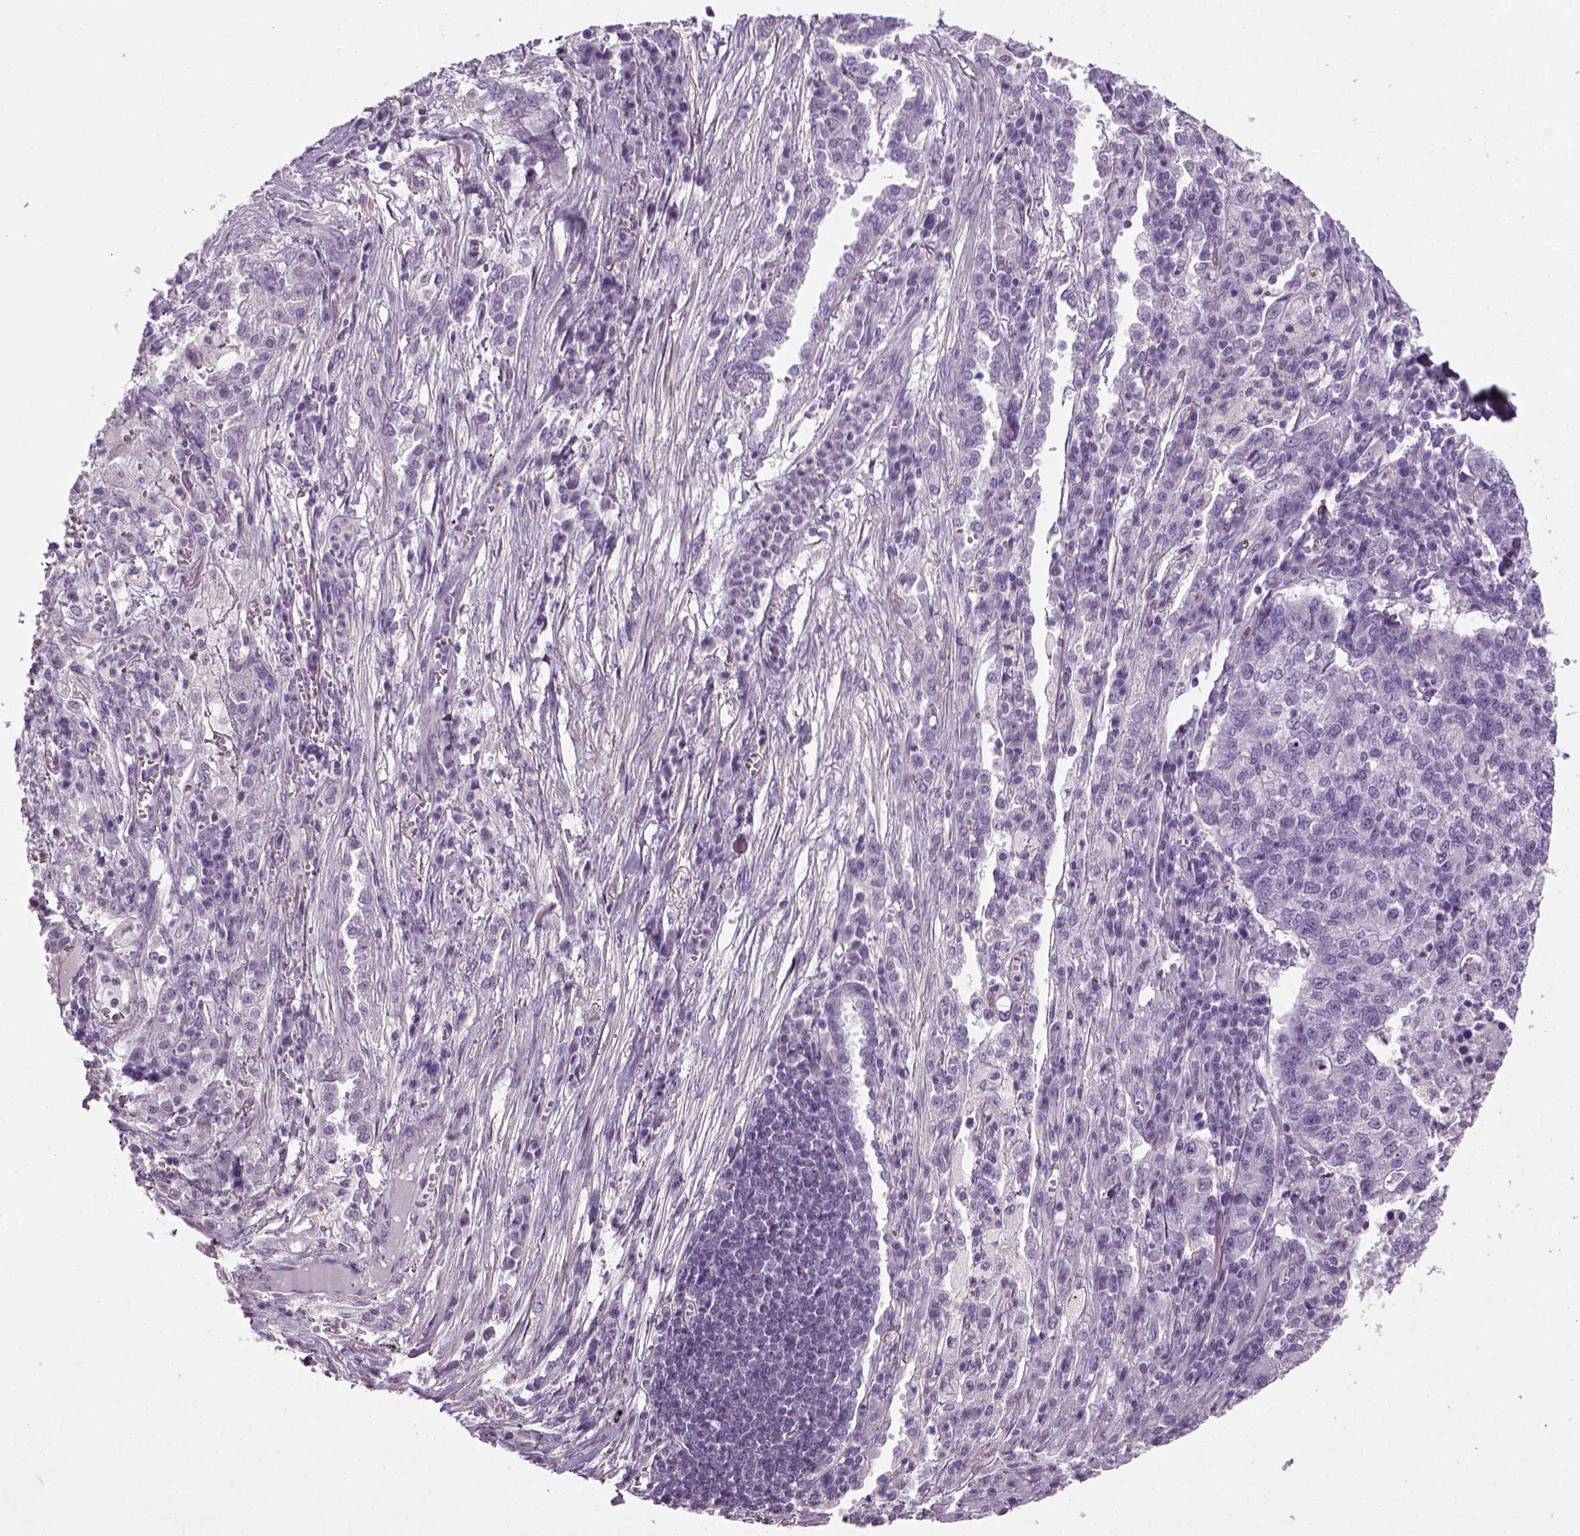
{"staining": {"intensity": "negative", "quantity": "none", "location": "none"}, "tissue": "lung cancer", "cell_type": "Tumor cells", "image_type": "cancer", "snomed": [{"axis": "morphology", "description": "Adenocarcinoma, NOS"}, {"axis": "topography", "description": "Lung"}], "caption": "Tumor cells show no significant protein expression in lung cancer.", "gene": "ELOVL3", "patient": {"sex": "male", "age": 57}}